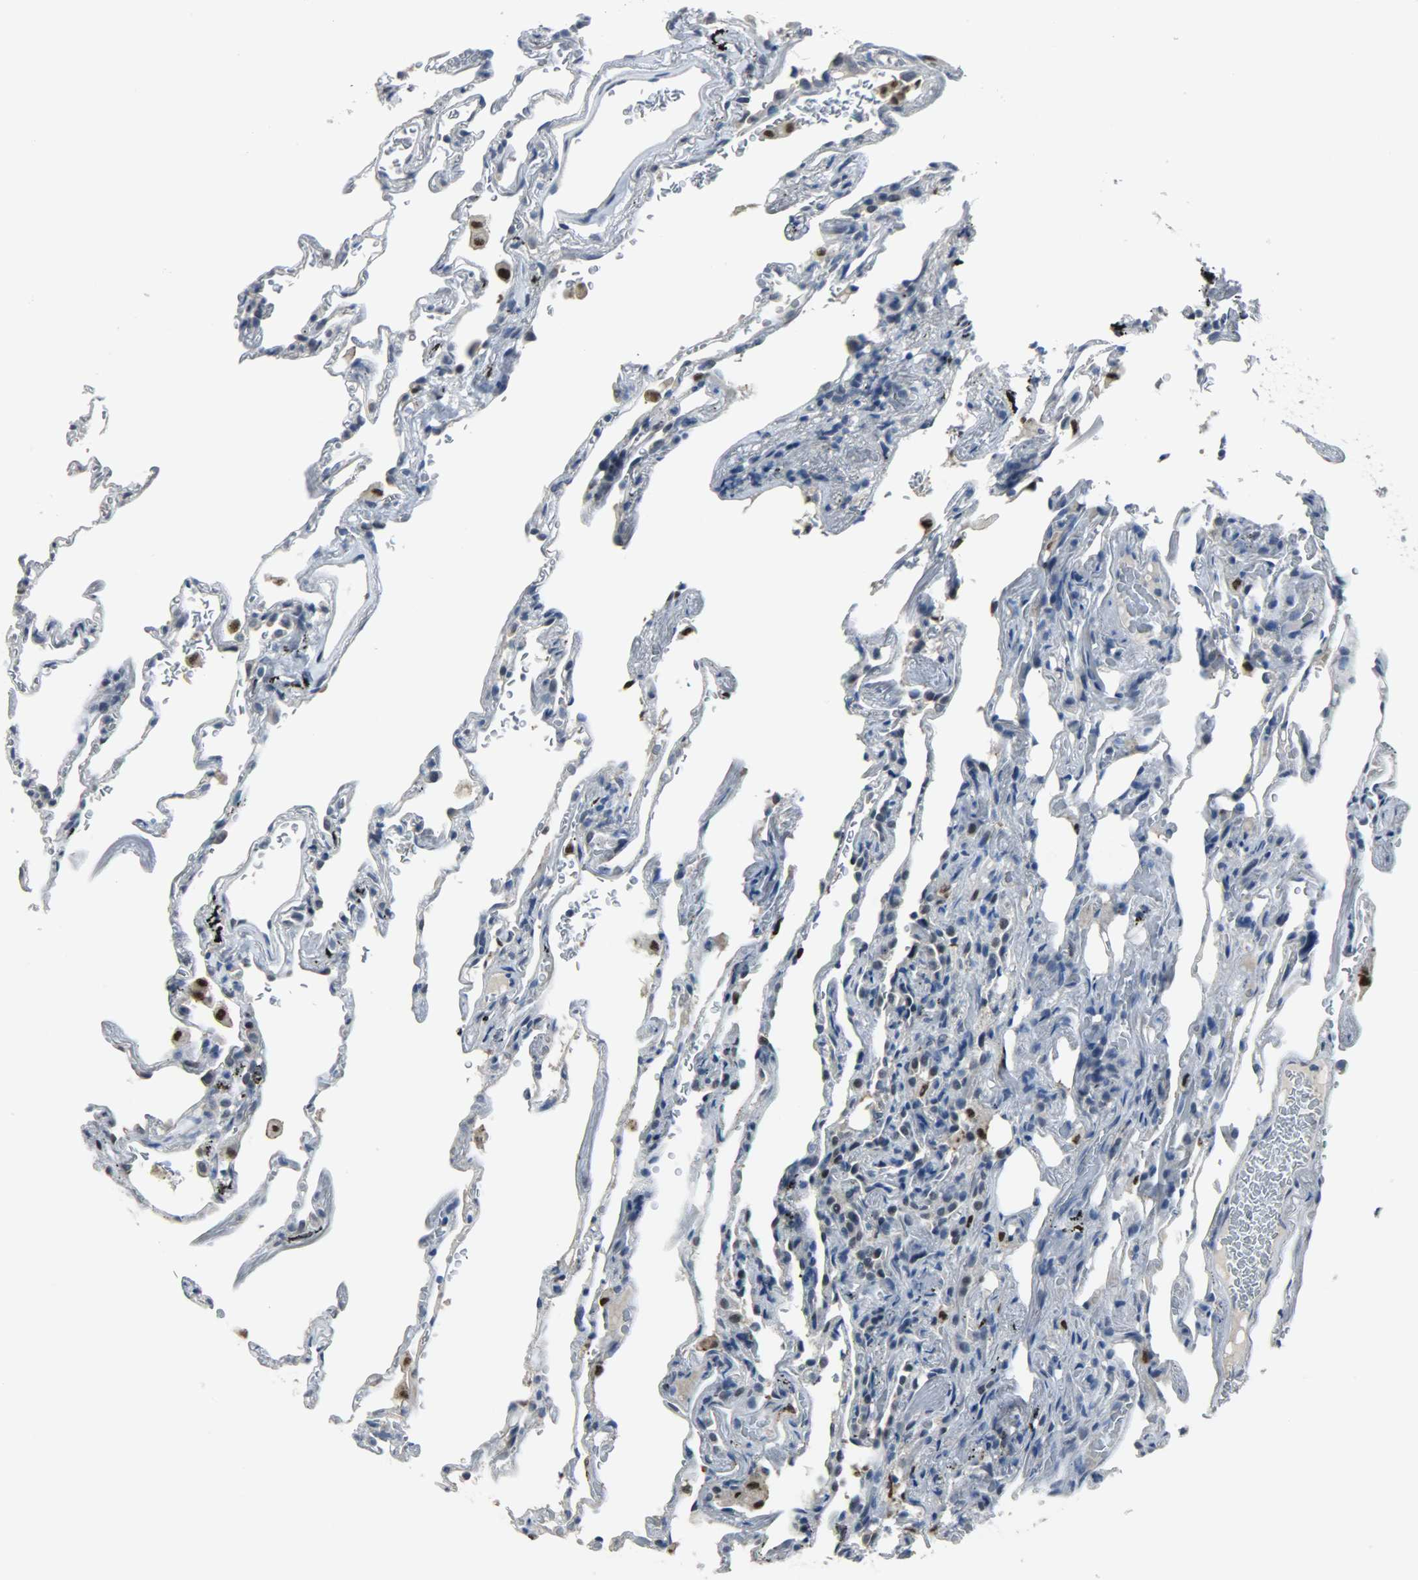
{"staining": {"intensity": "negative", "quantity": "none", "location": "none"}, "tissue": "lung", "cell_type": "Alveolar cells", "image_type": "normal", "snomed": [{"axis": "morphology", "description": "Normal tissue, NOS"}, {"axis": "morphology", "description": "Inflammation, NOS"}, {"axis": "topography", "description": "Lung"}], "caption": "The histopathology image demonstrates no staining of alveolar cells in normal lung.", "gene": "PPARG", "patient": {"sex": "male", "age": 69}}